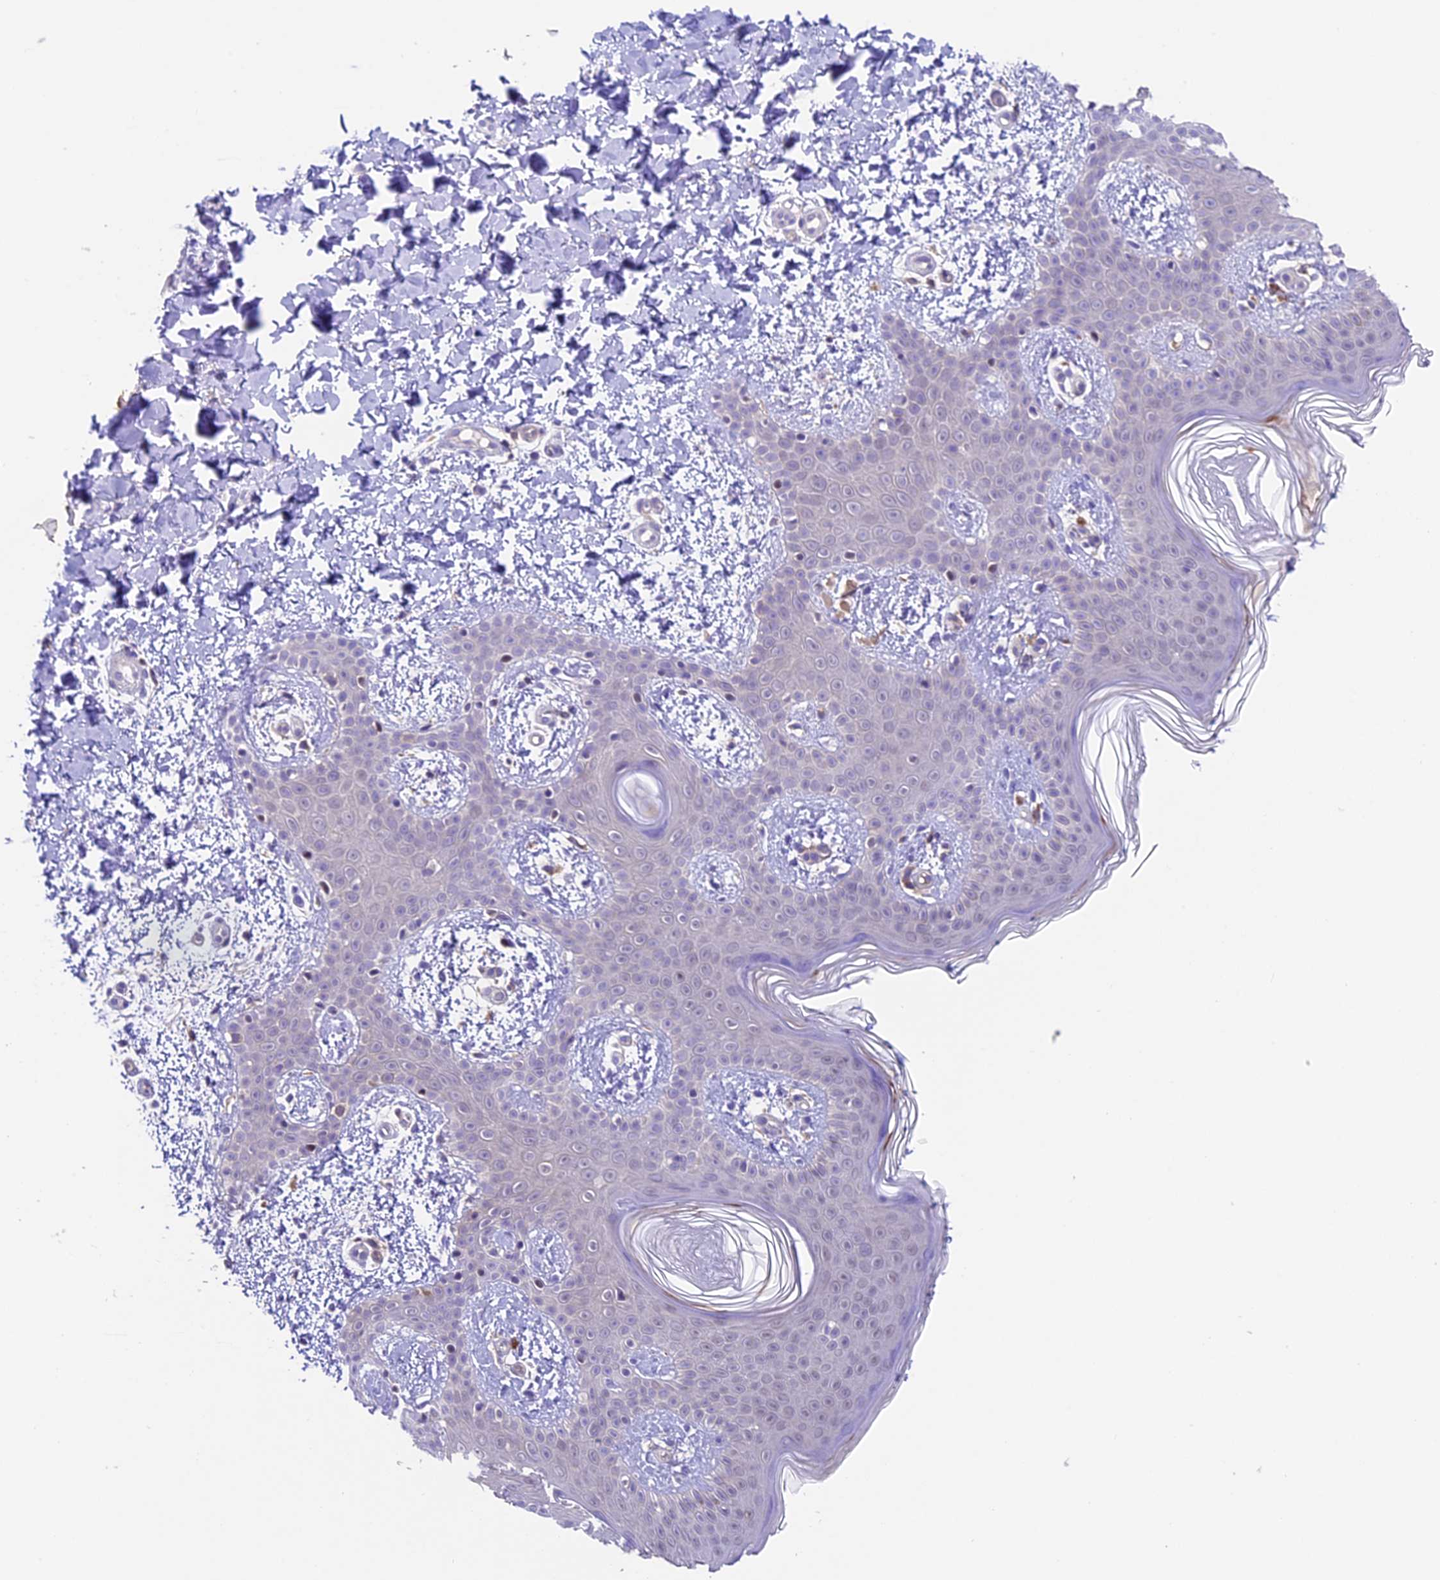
{"staining": {"intensity": "negative", "quantity": "none", "location": "none"}, "tissue": "skin", "cell_type": "Fibroblasts", "image_type": "normal", "snomed": [{"axis": "morphology", "description": "Normal tissue, NOS"}, {"axis": "topography", "description": "Skin"}], "caption": "Photomicrograph shows no protein positivity in fibroblasts of benign skin.", "gene": "TBC1D1", "patient": {"sex": "male", "age": 36}}